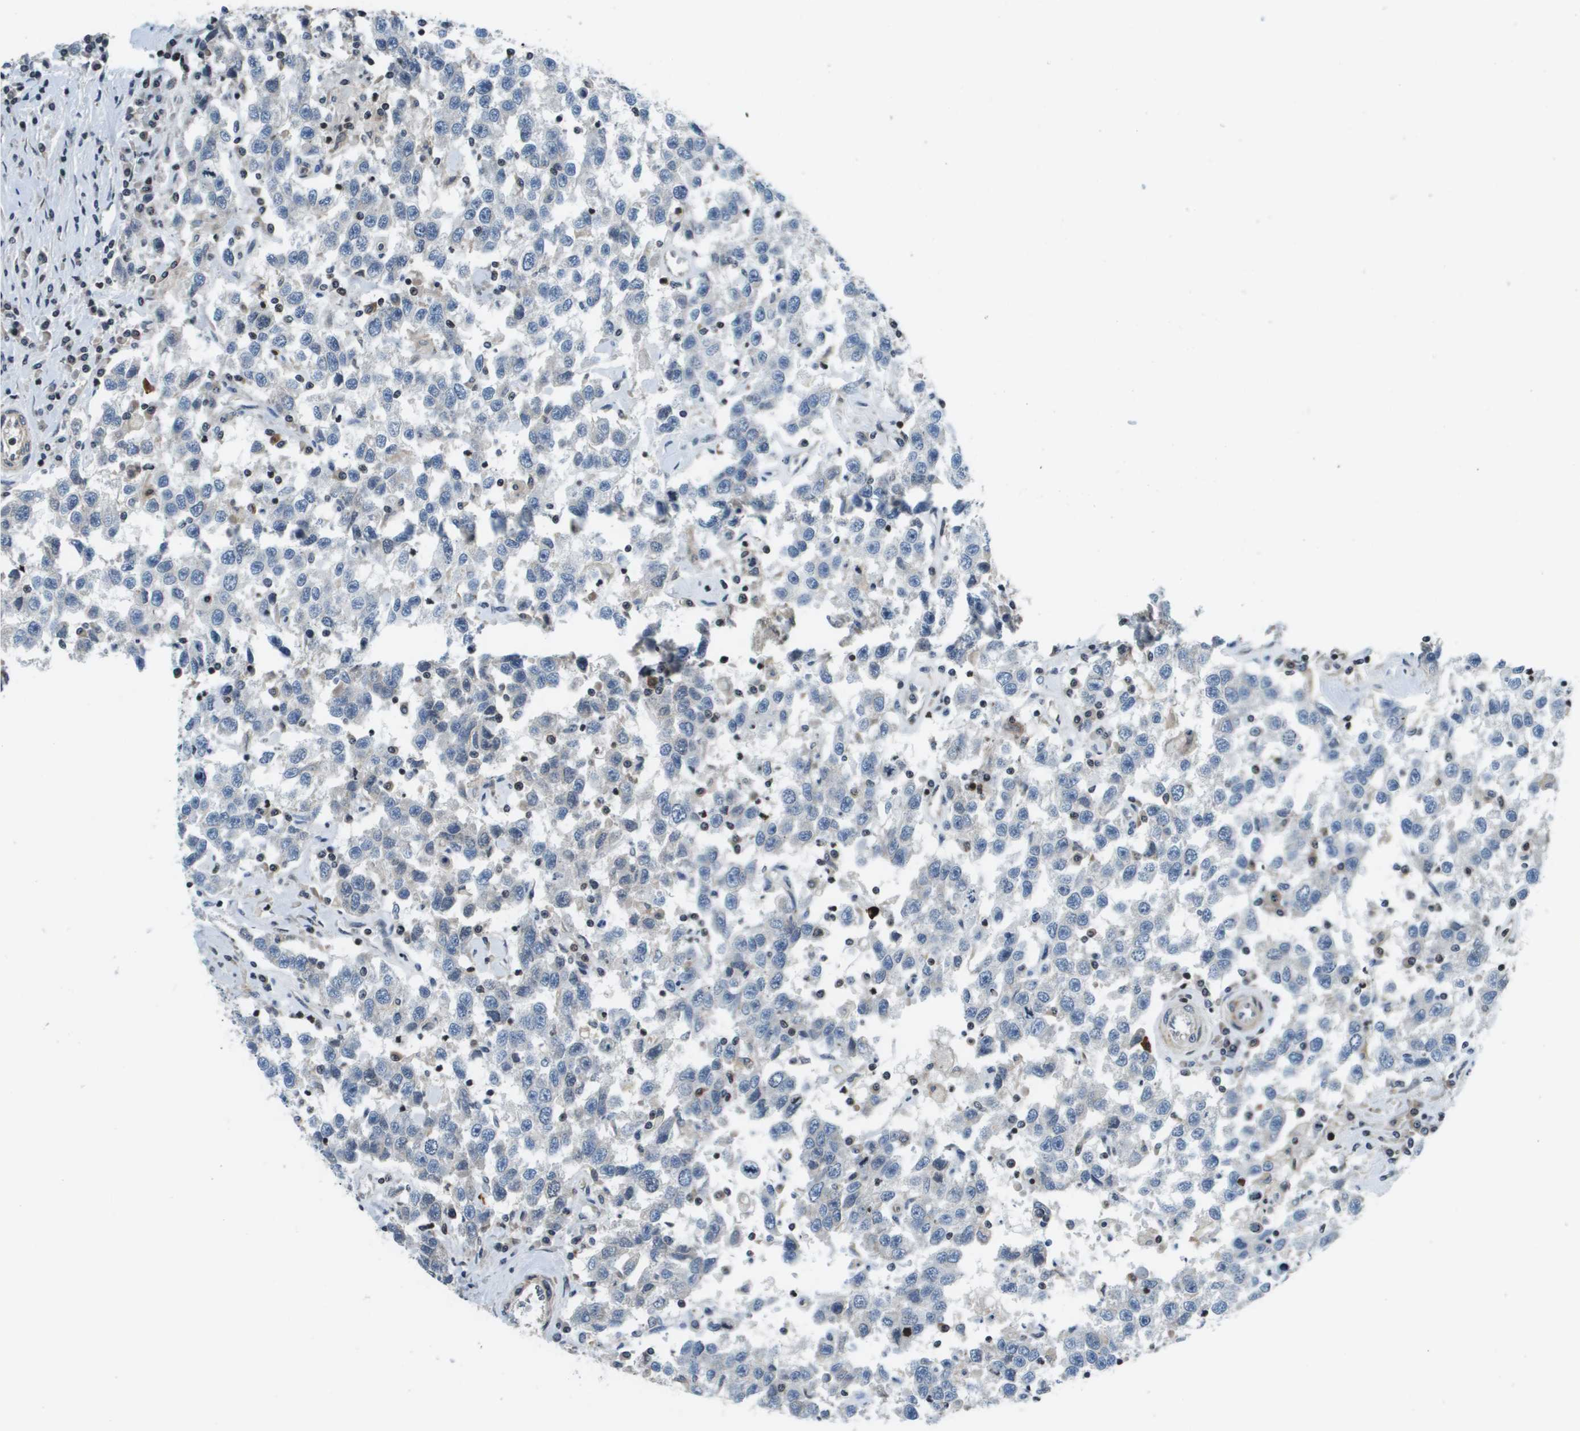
{"staining": {"intensity": "negative", "quantity": "none", "location": "none"}, "tissue": "testis cancer", "cell_type": "Tumor cells", "image_type": "cancer", "snomed": [{"axis": "morphology", "description": "Seminoma, NOS"}, {"axis": "topography", "description": "Testis"}], "caption": "Testis cancer (seminoma) was stained to show a protein in brown. There is no significant positivity in tumor cells. (Stains: DAB (3,3'-diaminobenzidine) immunohistochemistry (IHC) with hematoxylin counter stain, Microscopy: brightfield microscopy at high magnification).", "gene": "ESYT1", "patient": {"sex": "male", "age": 41}}